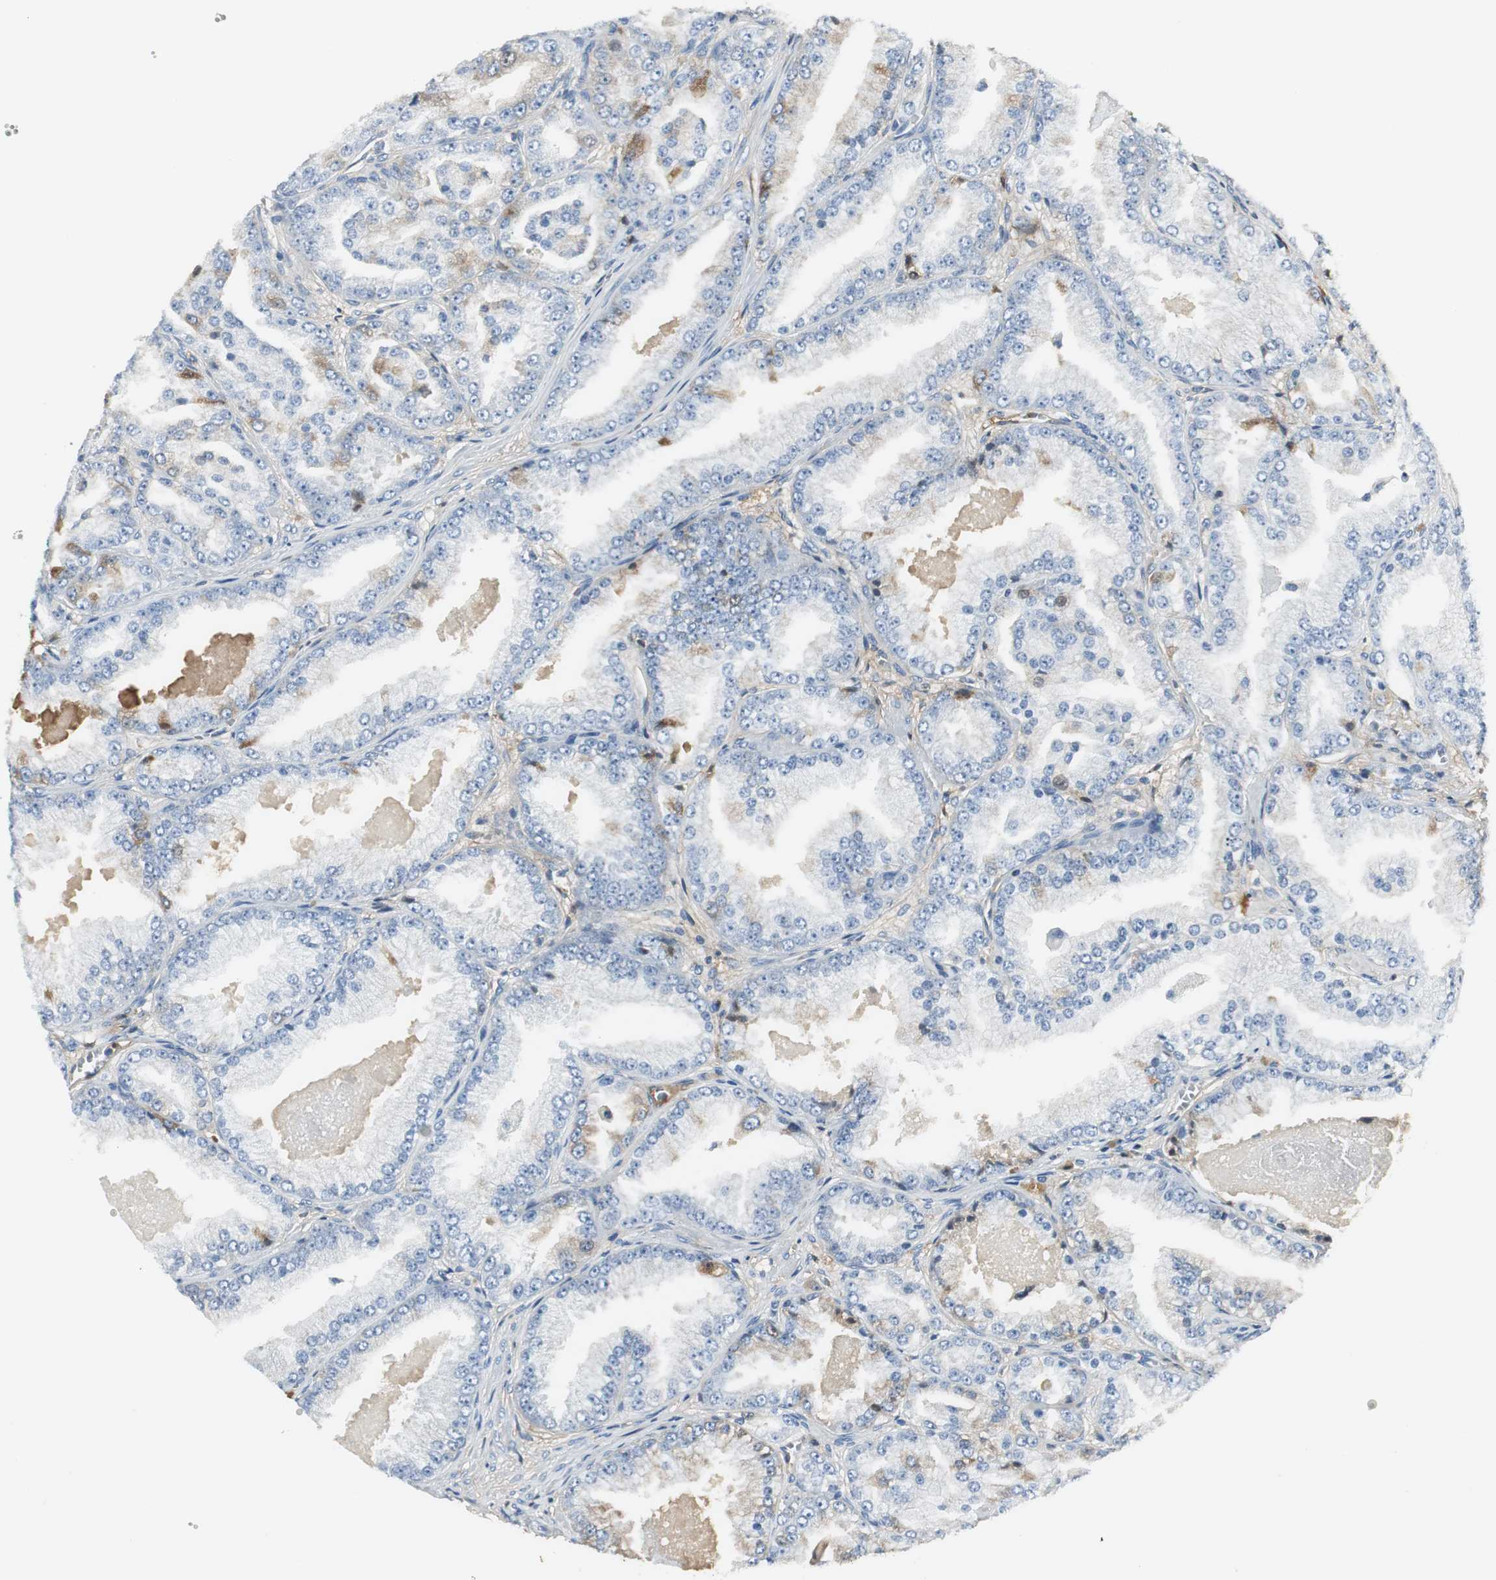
{"staining": {"intensity": "negative", "quantity": "none", "location": "none"}, "tissue": "prostate cancer", "cell_type": "Tumor cells", "image_type": "cancer", "snomed": [{"axis": "morphology", "description": "Adenocarcinoma, High grade"}, {"axis": "topography", "description": "Prostate"}], "caption": "This is an IHC micrograph of human prostate high-grade adenocarcinoma. There is no staining in tumor cells.", "gene": "IGHA1", "patient": {"sex": "male", "age": 61}}